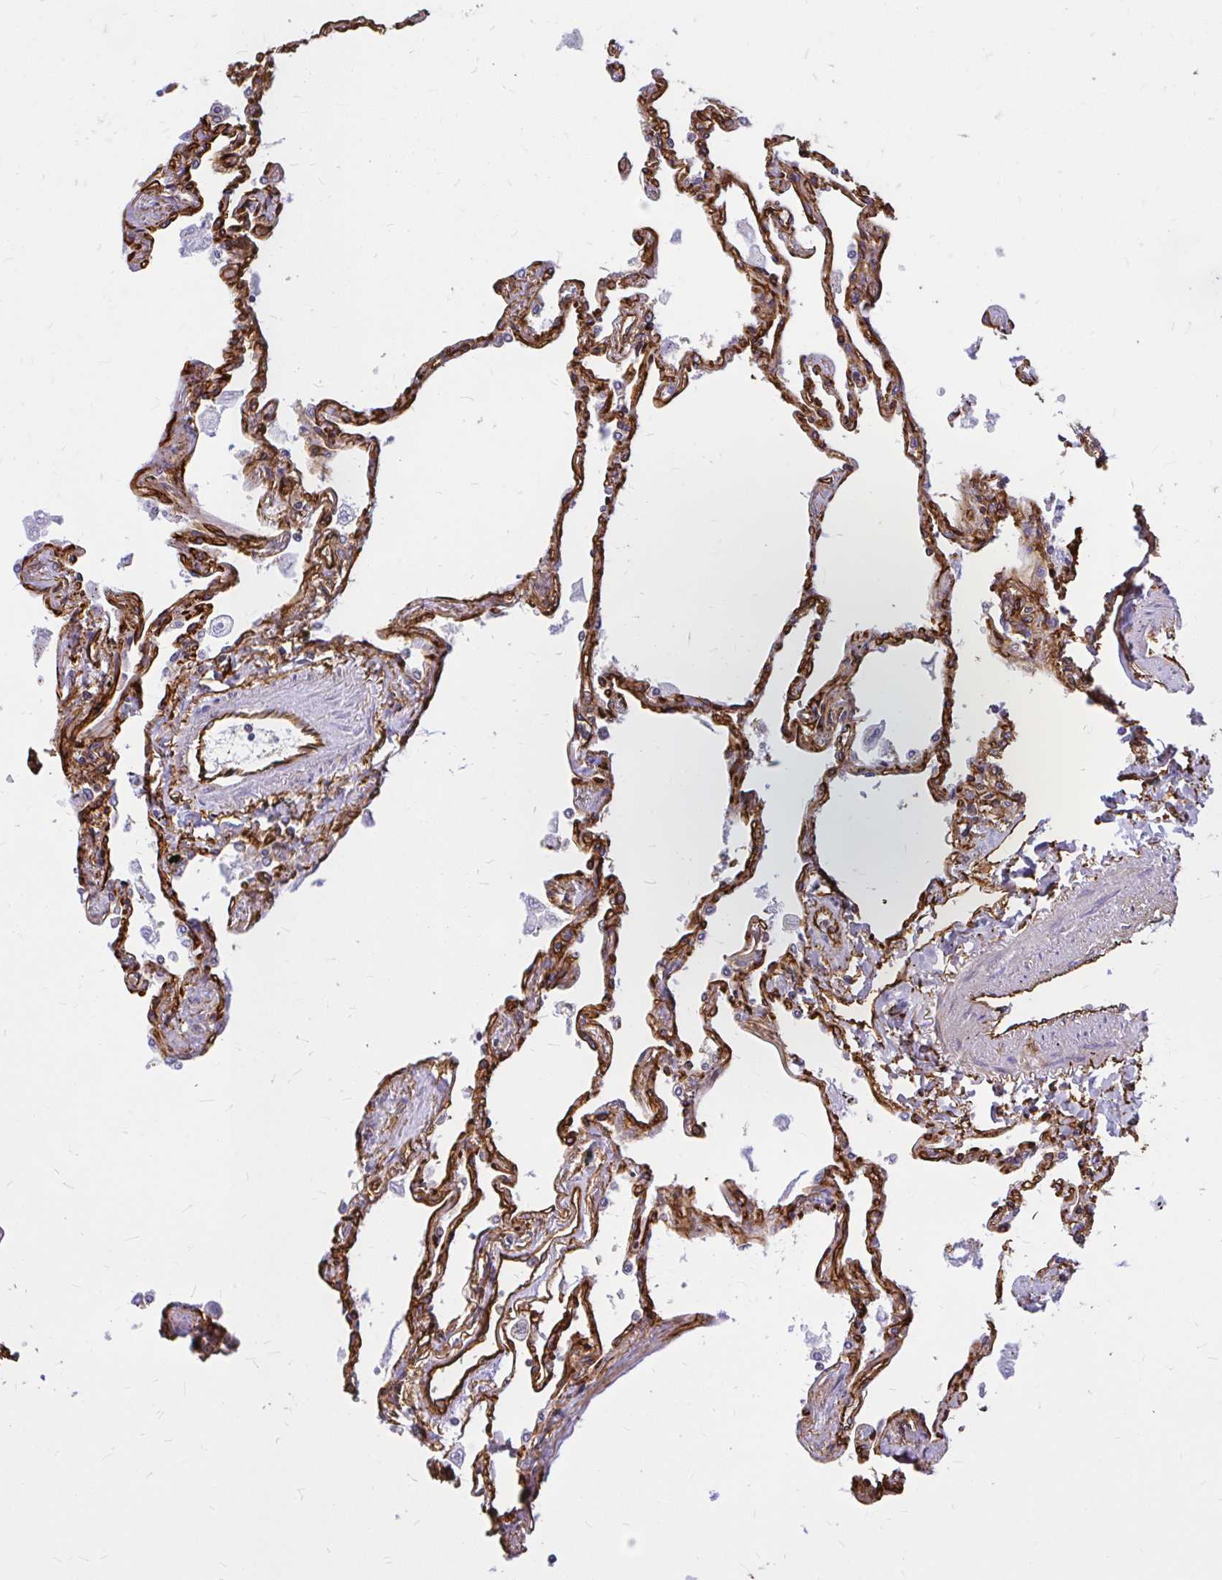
{"staining": {"intensity": "strong", "quantity": ">75%", "location": "cytoplasmic/membranous"}, "tissue": "lung", "cell_type": "Alveolar cells", "image_type": "normal", "snomed": [{"axis": "morphology", "description": "Normal tissue, NOS"}, {"axis": "topography", "description": "Lung"}], "caption": "Protein staining shows strong cytoplasmic/membranous positivity in about >75% of alveolar cells in benign lung.", "gene": "MAP1LC3B2", "patient": {"sex": "female", "age": 67}}